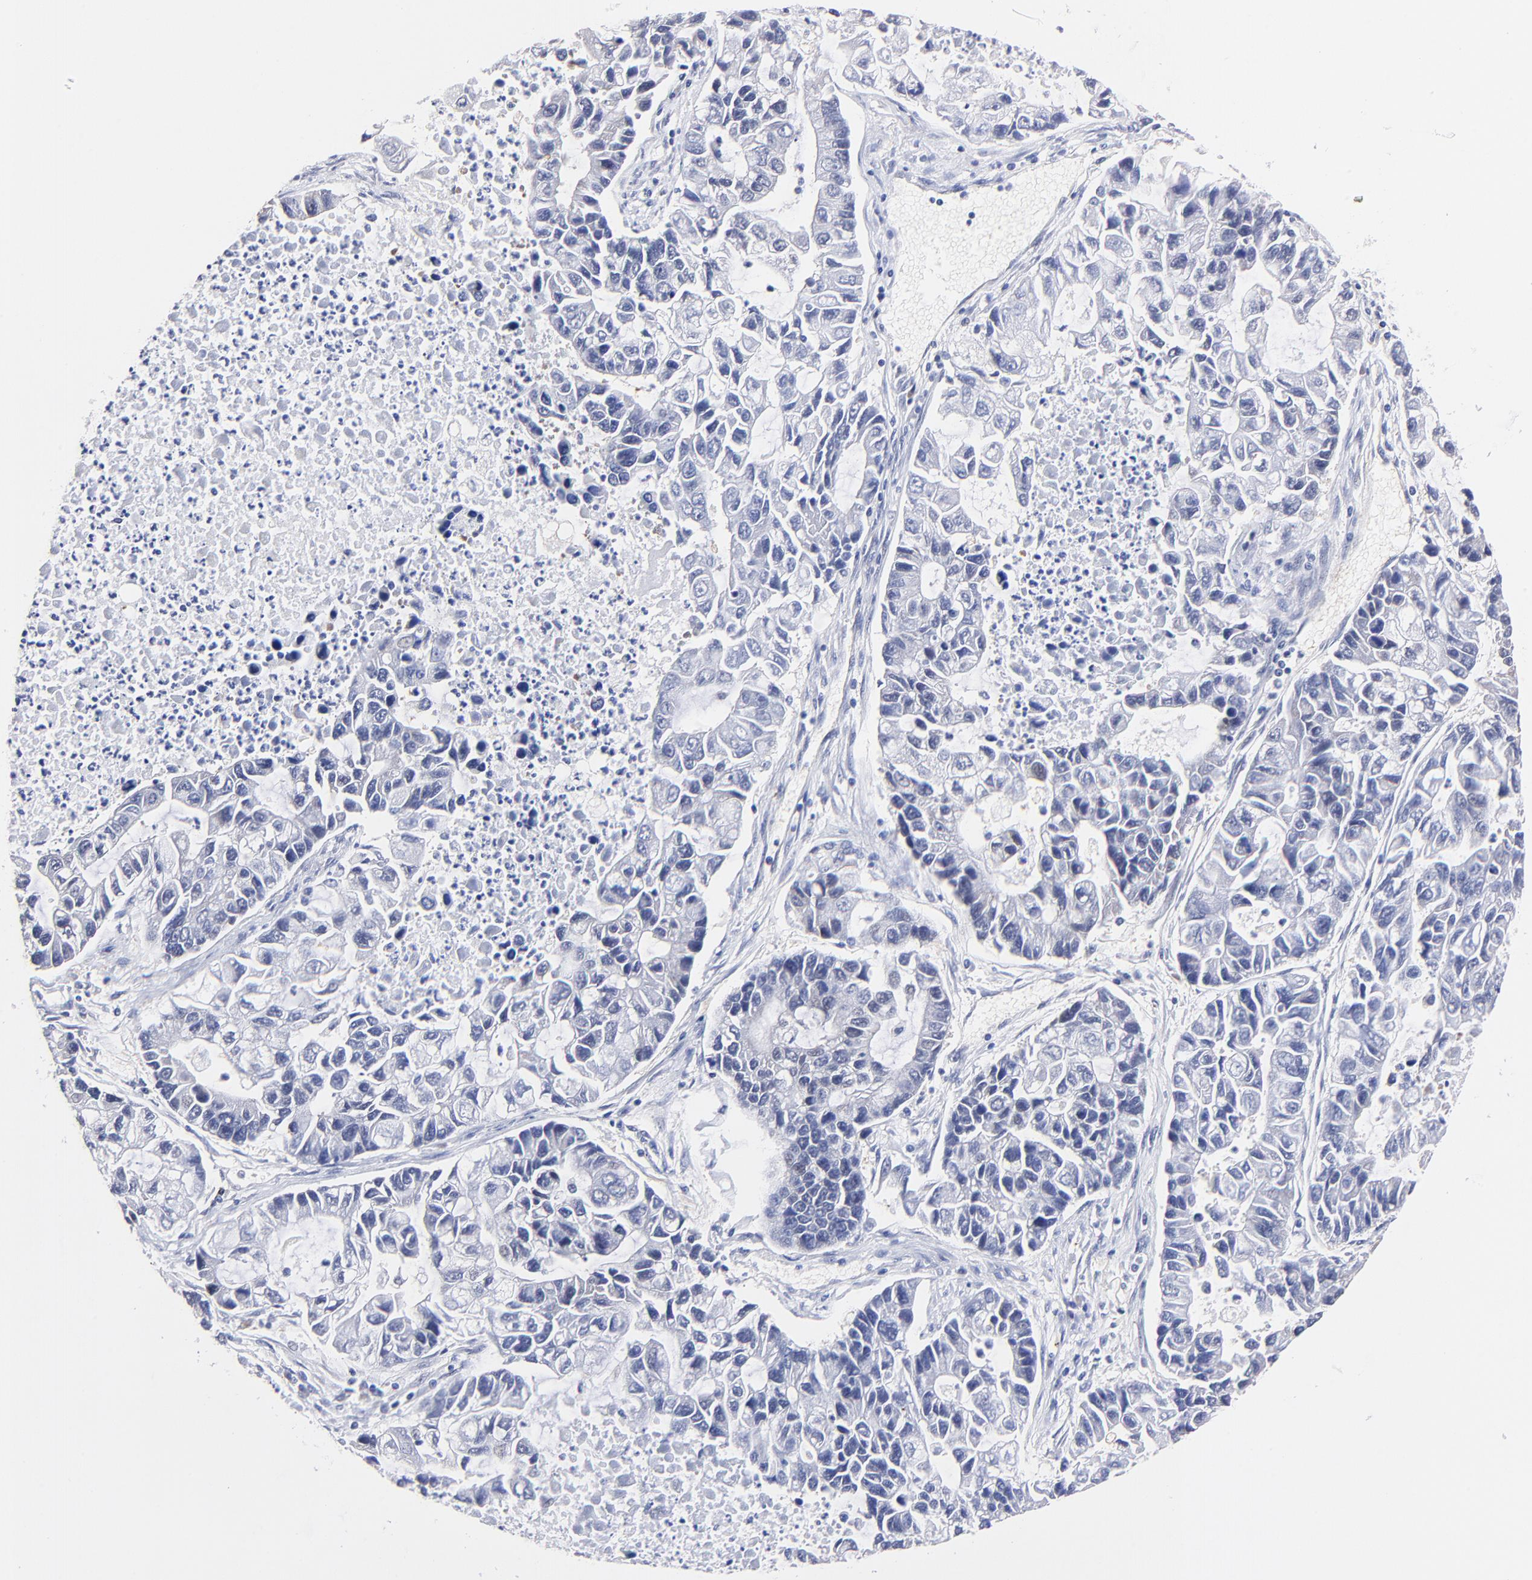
{"staining": {"intensity": "negative", "quantity": "none", "location": "none"}, "tissue": "lung cancer", "cell_type": "Tumor cells", "image_type": "cancer", "snomed": [{"axis": "morphology", "description": "Adenocarcinoma, NOS"}, {"axis": "topography", "description": "Lung"}], "caption": "This image is of lung cancer stained with IHC to label a protein in brown with the nuclei are counter-stained blue. There is no staining in tumor cells.", "gene": "ZNF155", "patient": {"sex": "female", "age": 51}}